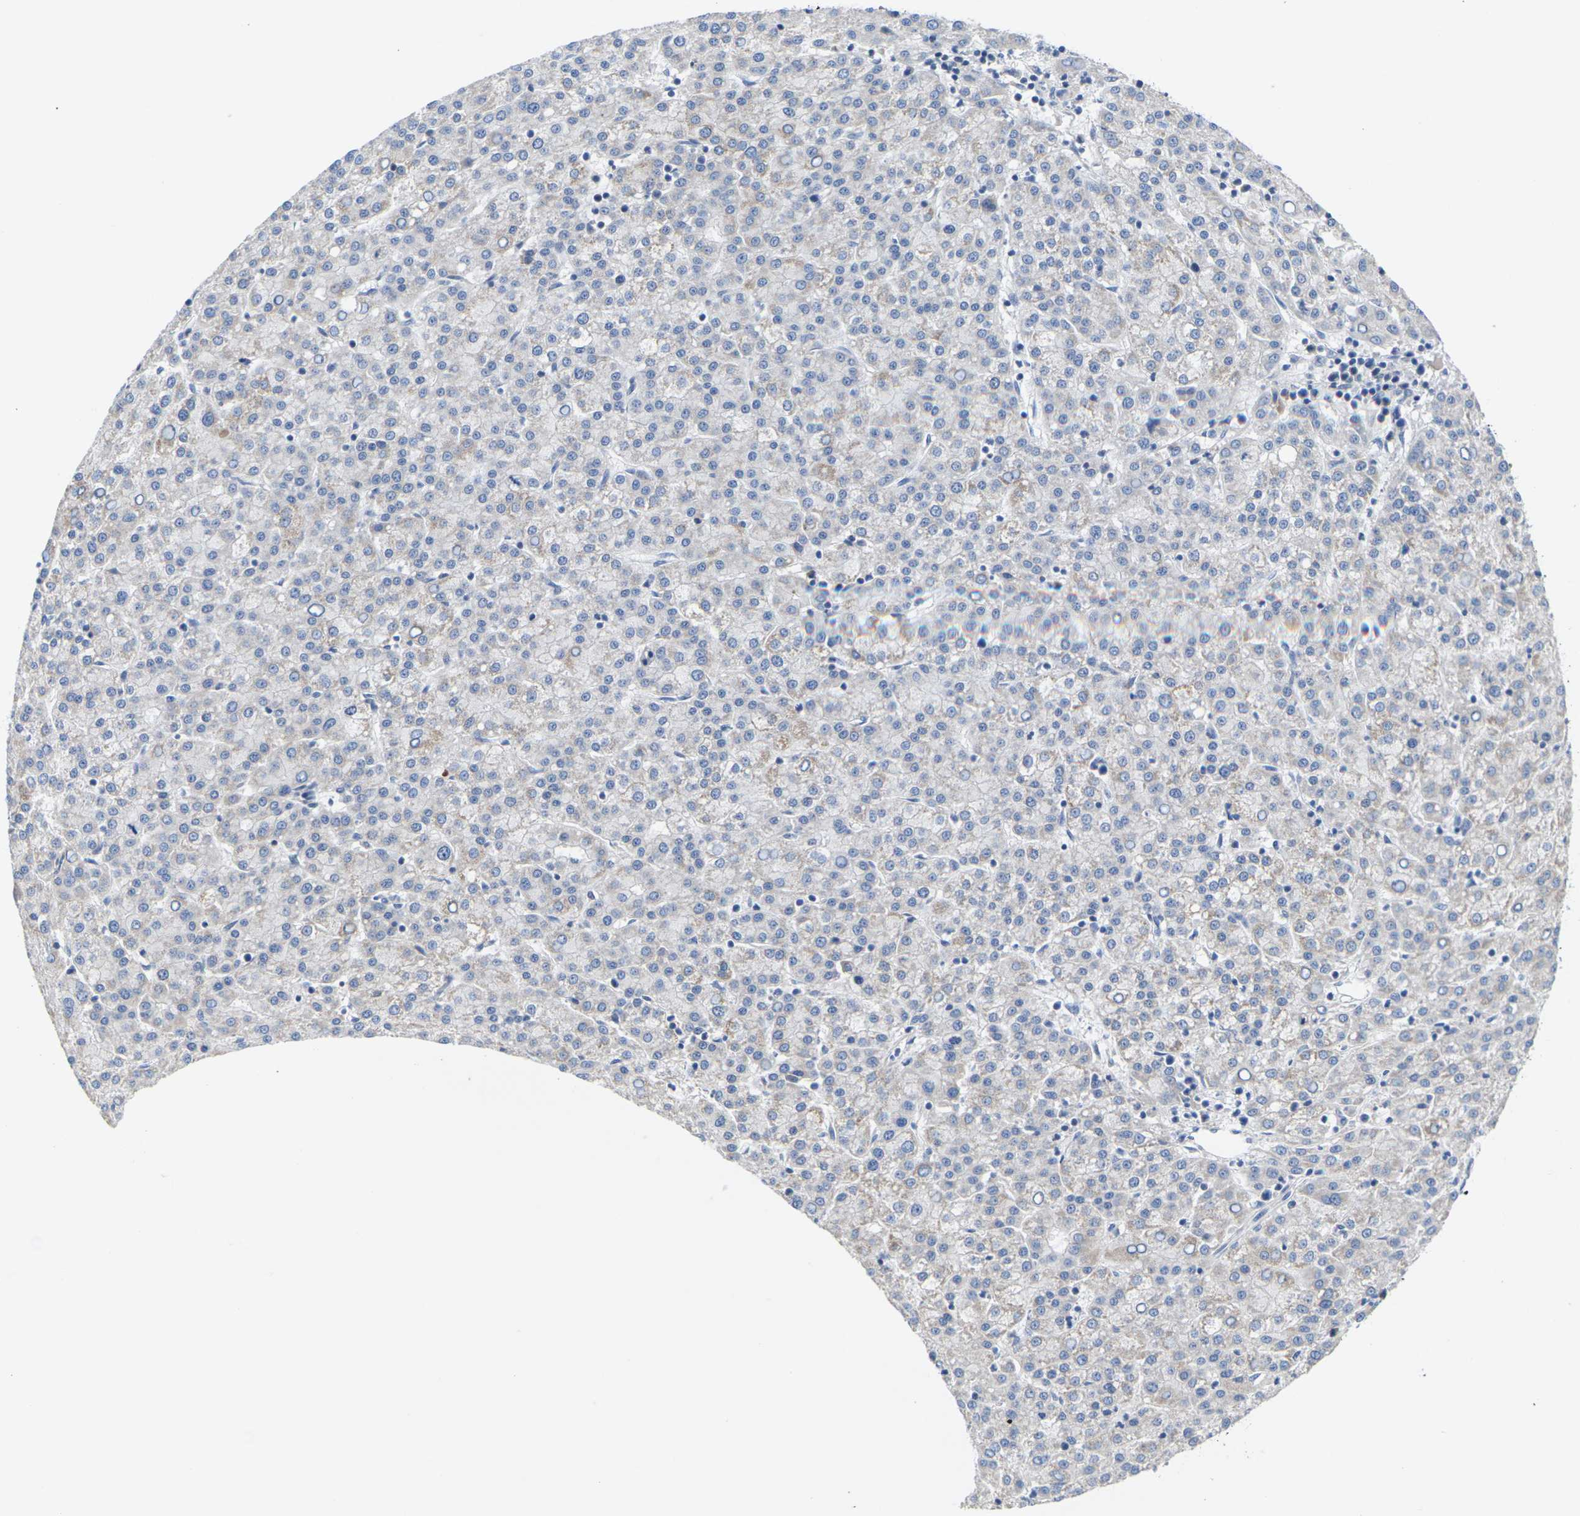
{"staining": {"intensity": "weak", "quantity": "25%-75%", "location": "cytoplasmic/membranous"}, "tissue": "liver cancer", "cell_type": "Tumor cells", "image_type": "cancer", "snomed": [{"axis": "morphology", "description": "Carcinoma, Hepatocellular, NOS"}, {"axis": "topography", "description": "Liver"}], "caption": "Protein staining displays weak cytoplasmic/membranous positivity in approximately 25%-75% of tumor cells in liver cancer (hepatocellular carcinoma).", "gene": "TMCO4", "patient": {"sex": "female", "age": 58}}